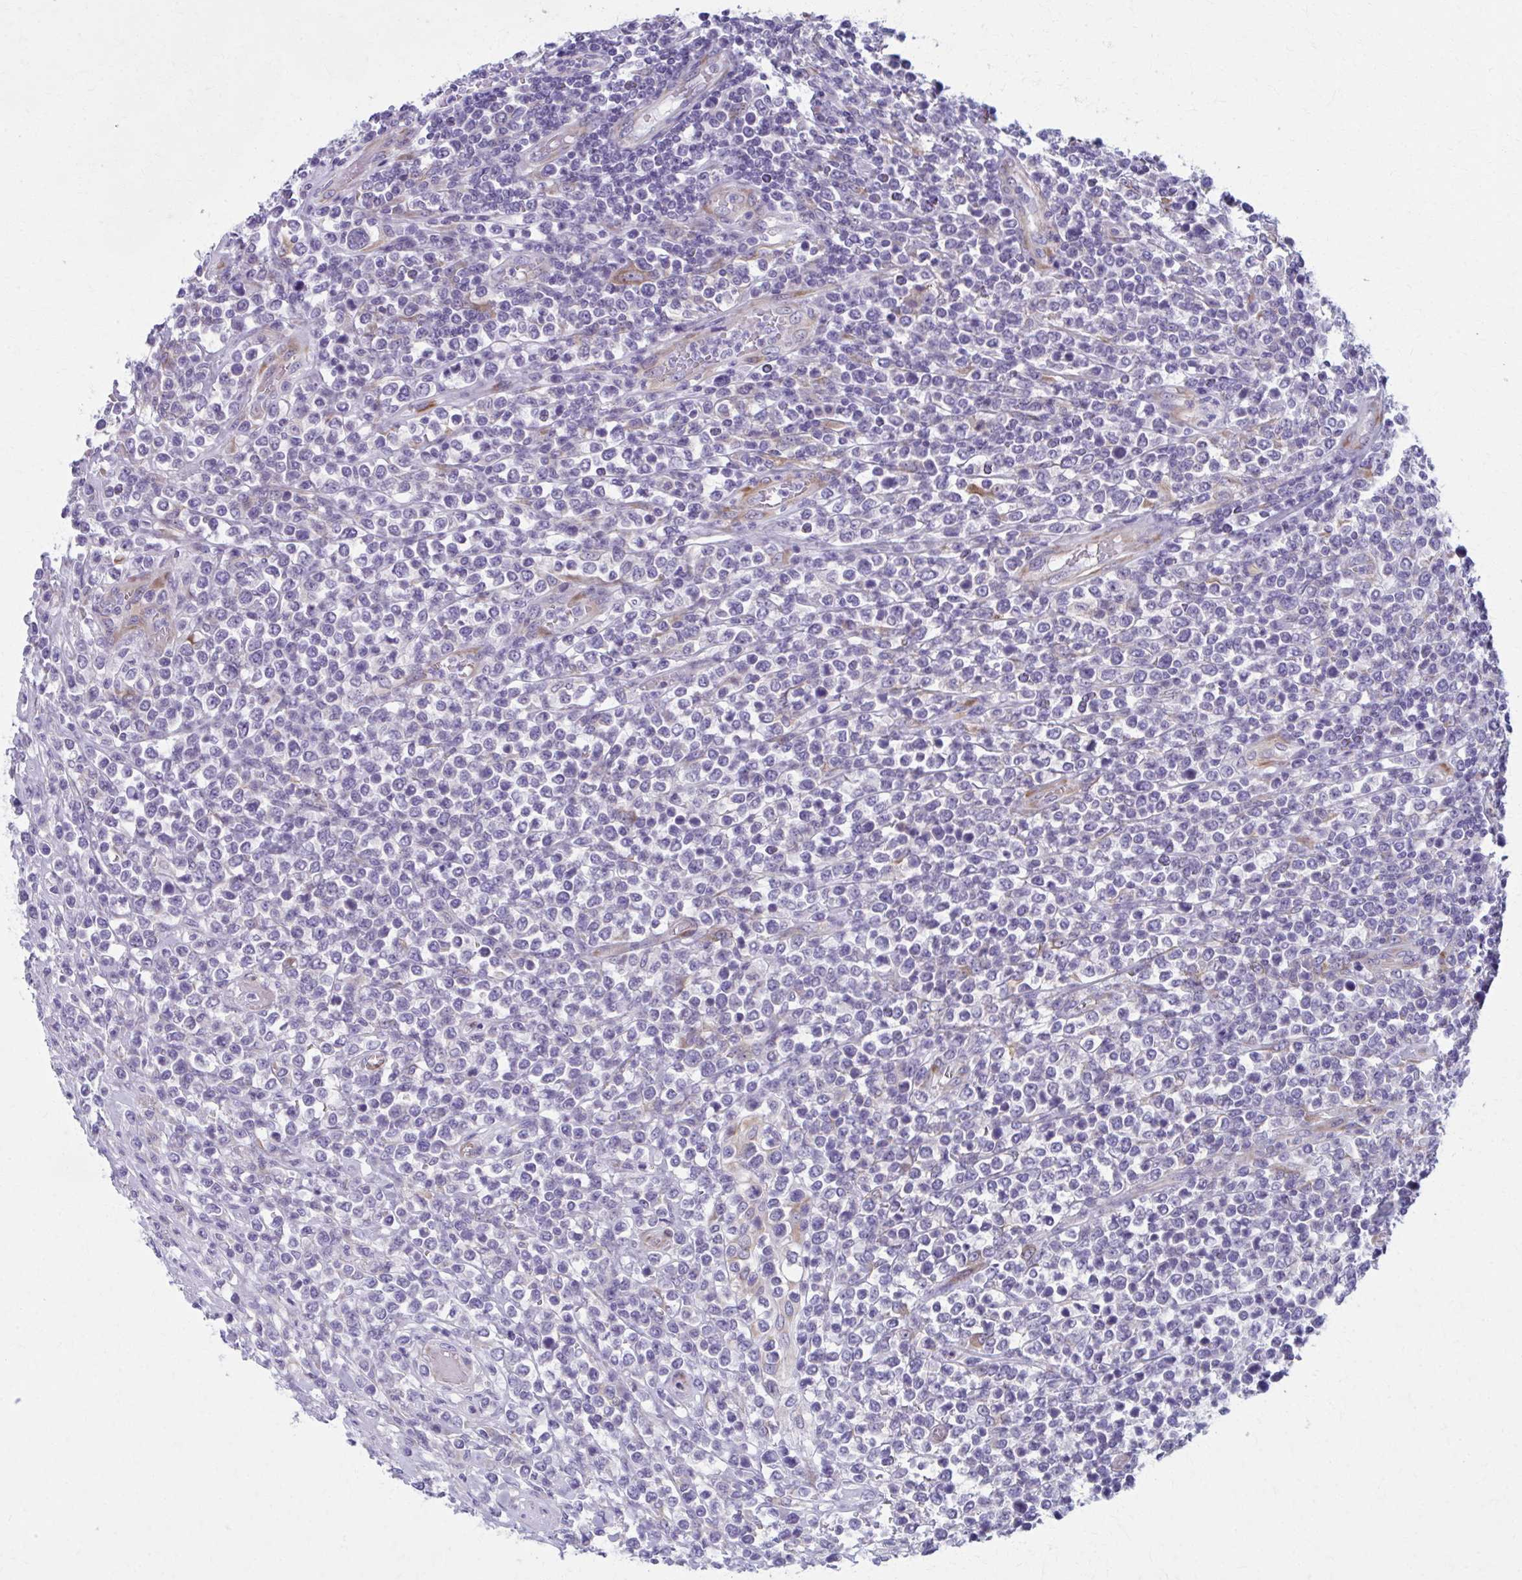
{"staining": {"intensity": "negative", "quantity": "none", "location": "none"}, "tissue": "lymphoma", "cell_type": "Tumor cells", "image_type": "cancer", "snomed": [{"axis": "morphology", "description": "Malignant lymphoma, non-Hodgkin's type, High grade"}, {"axis": "topography", "description": "Soft tissue"}], "caption": "Immunohistochemistry (IHC) photomicrograph of neoplastic tissue: high-grade malignant lymphoma, non-Hodgkin's type stained with DAB (3,3'-diaminobenzidine) reveals no significant protein staining in tumor cells.", "gene": "SPATS2L", "patient": {"sex": "female", "age": 56}}